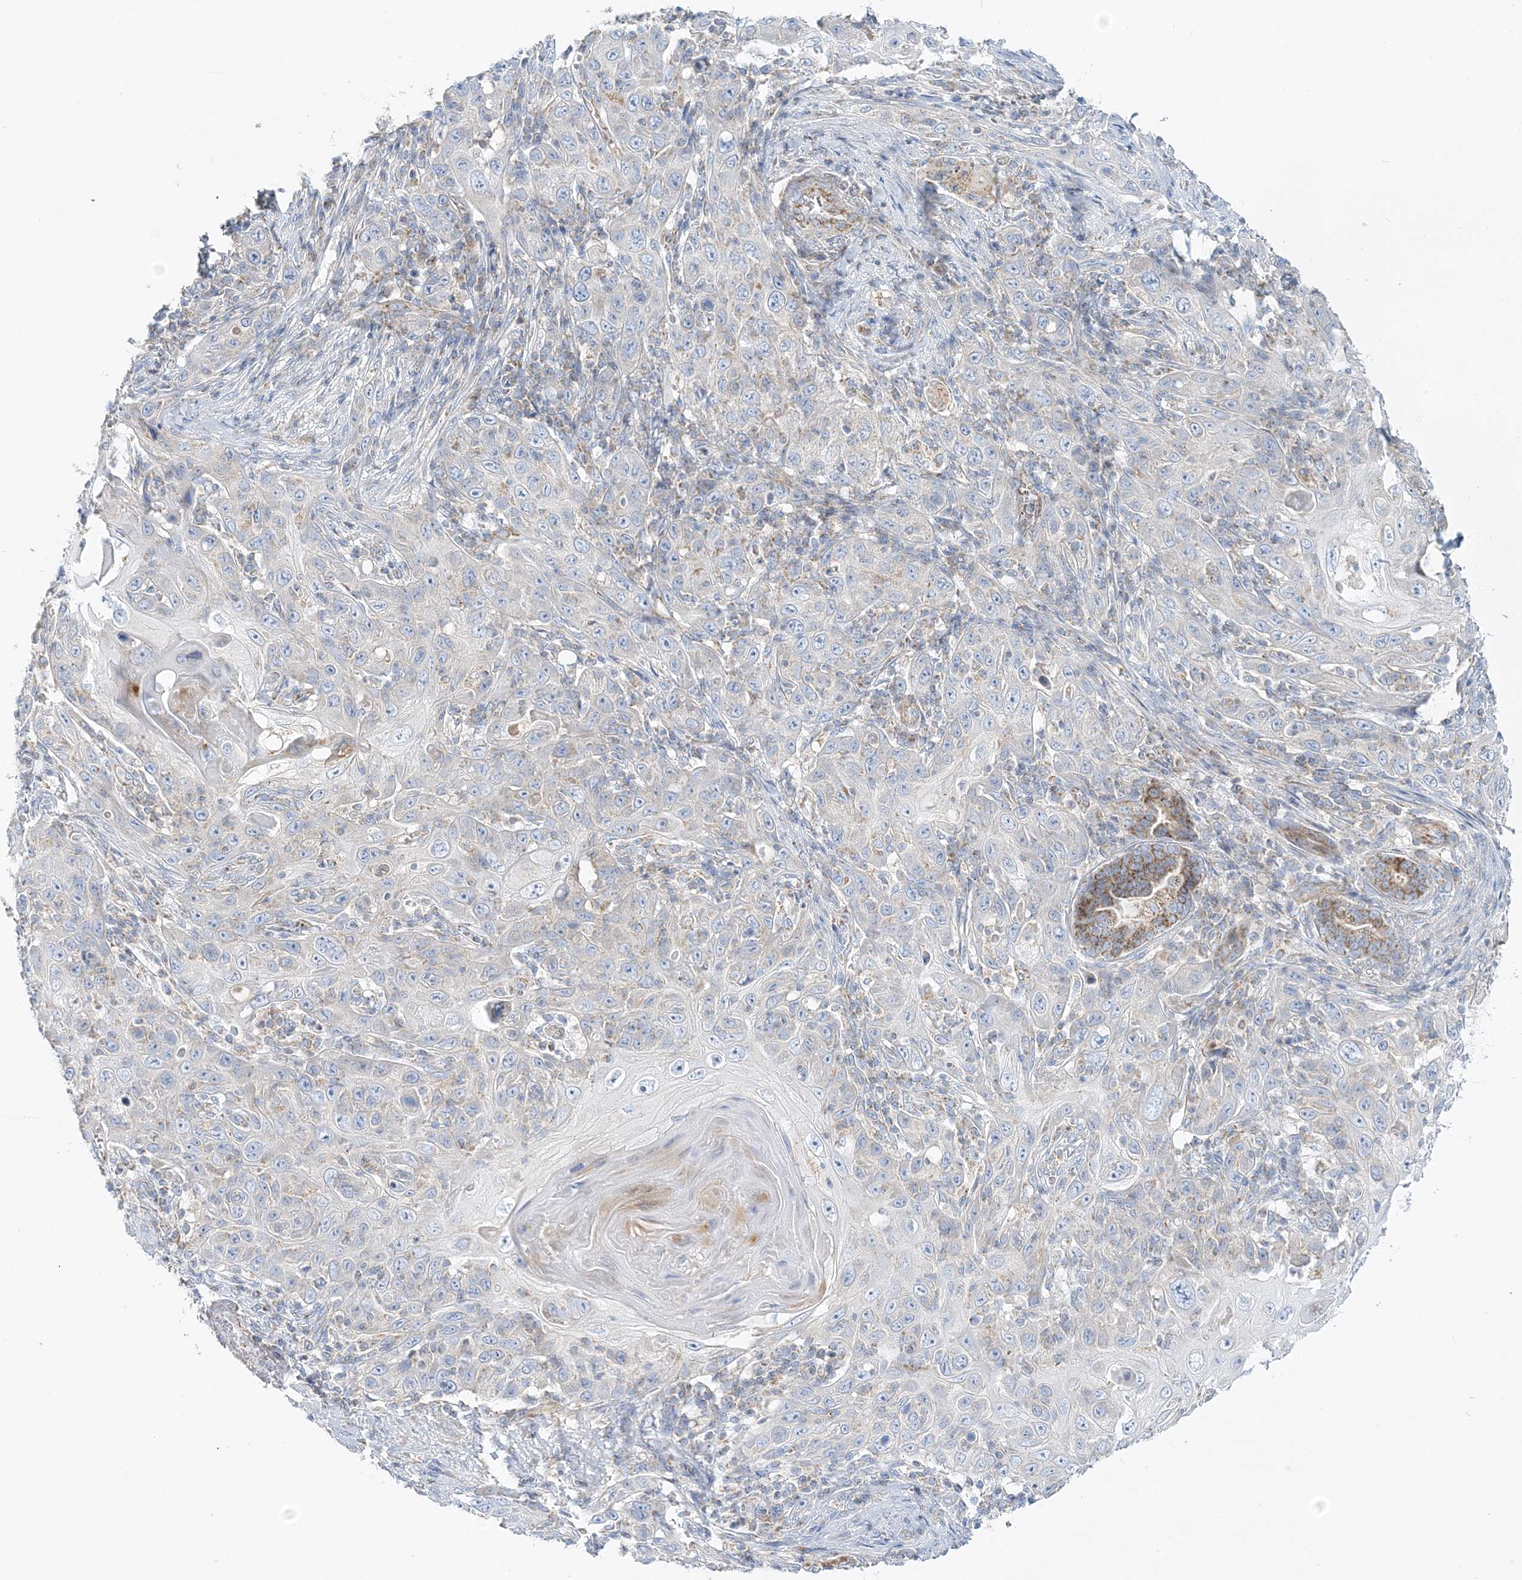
{"staining": {"intensity": "weak", "quantity": "<25%", "location": "cytoplasmic/membranous"}, "tissue": "skin cancer", "cell_type": "Tumor cells", "image_type": "cancer", "snomed": [{"axis": "morphology", "description": "Squamous cell carcinoma, NOS"}, {"axis": "topography", "description": "Skin"}], "caption": "An IHC micrograph of squamous cell carcinoma (skin) is shown. There is no staining in tumor cells of squamous cell carcinoma (skin).", "gene": "TBC1D14", "patient": {"sex": "female", "age": 88}}